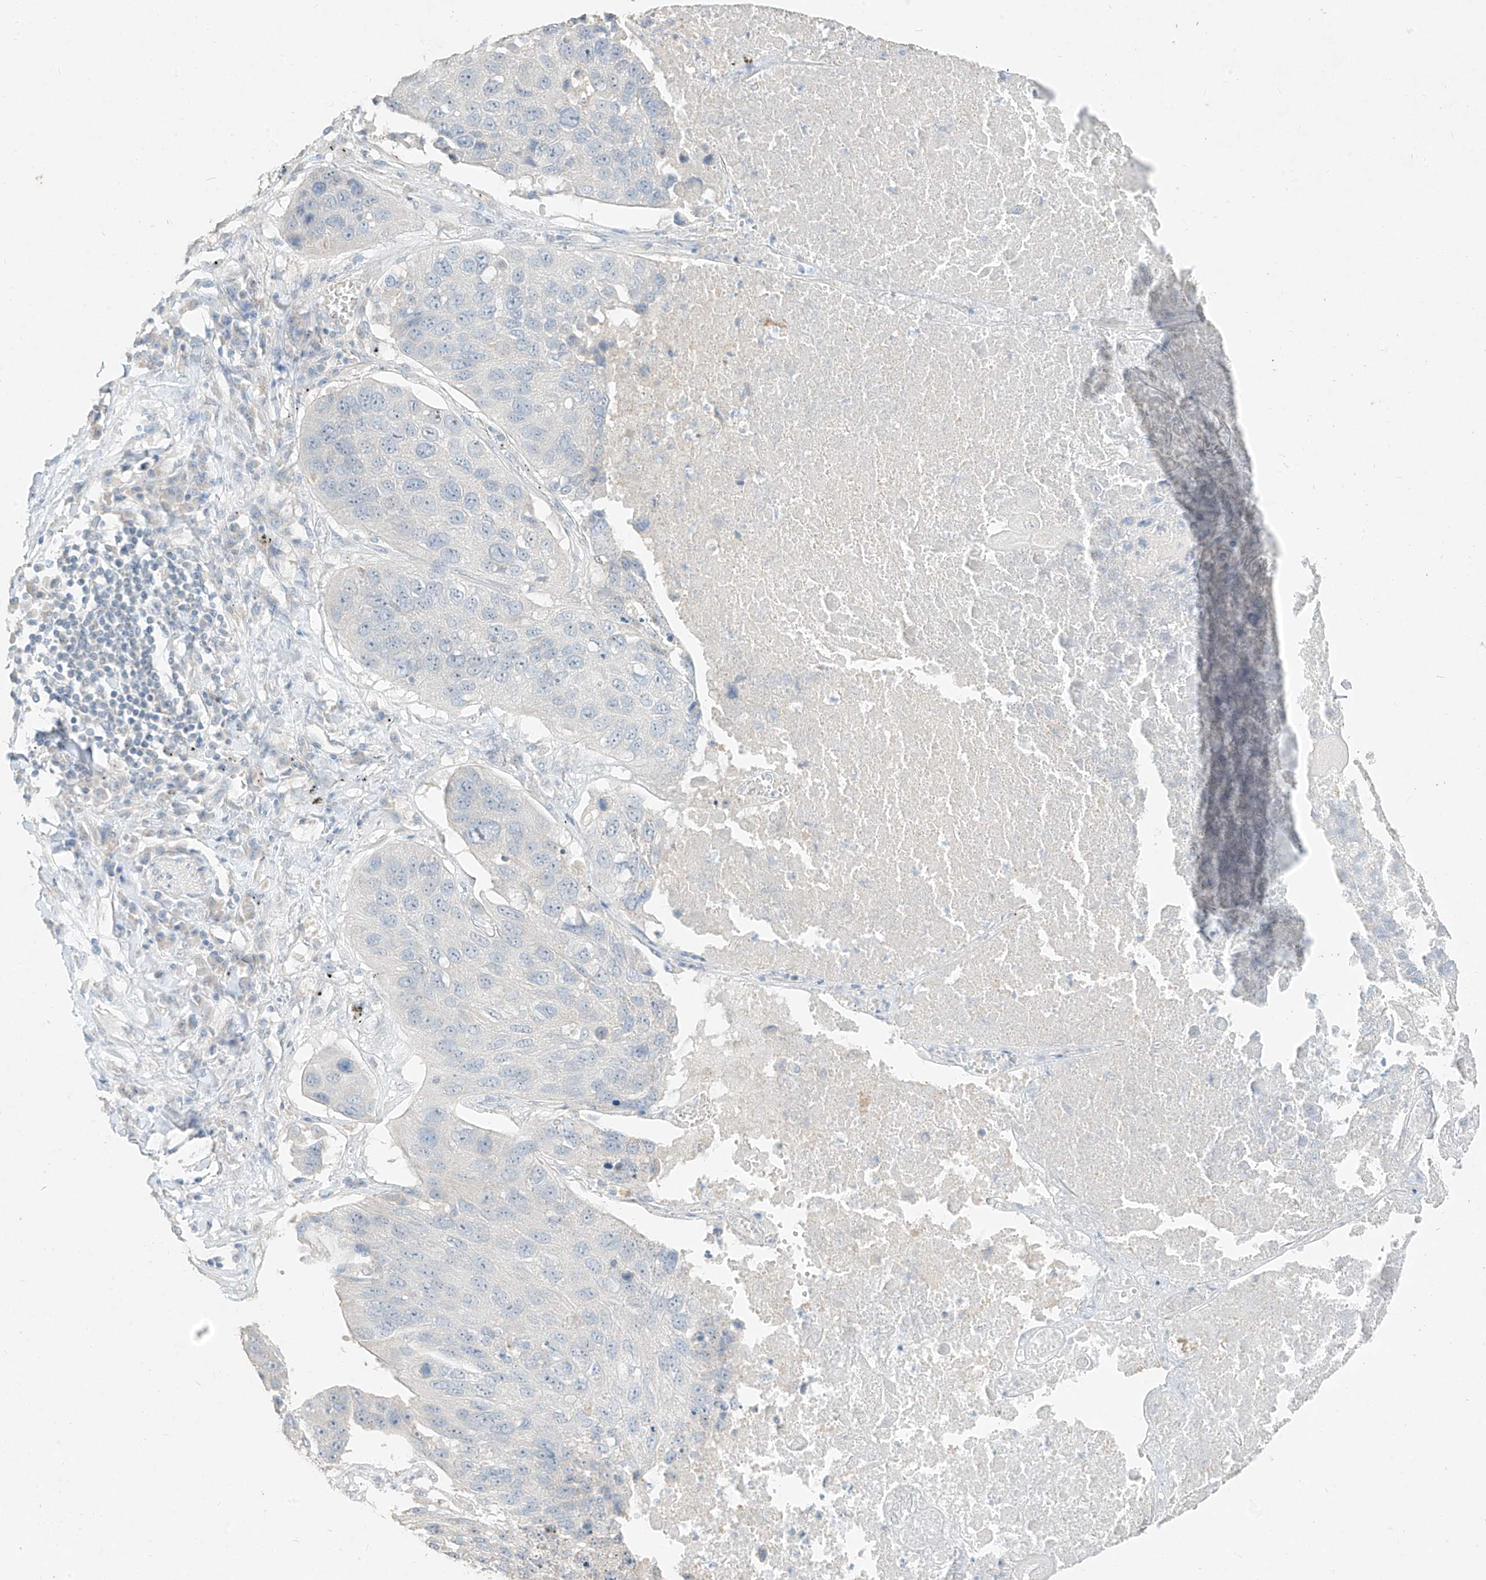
{"staining": {"intensity": "negative", "quantity": "none", "location": "none"}, "tissue": "lung cancer", "cell_type": "Tumor cells", "image_type": "cancer", "snomed": [{"axis": "morphology", "description": "Squamous cell carcinoma, NOS"}, {"axis": "topography", "description": "Lung"}], "caption": "Micrograph shows no significant protein expression in tumor cells of lung cancer.", "gene": "ZZEF1", "patient": {"sex": "male", "age": 61}}